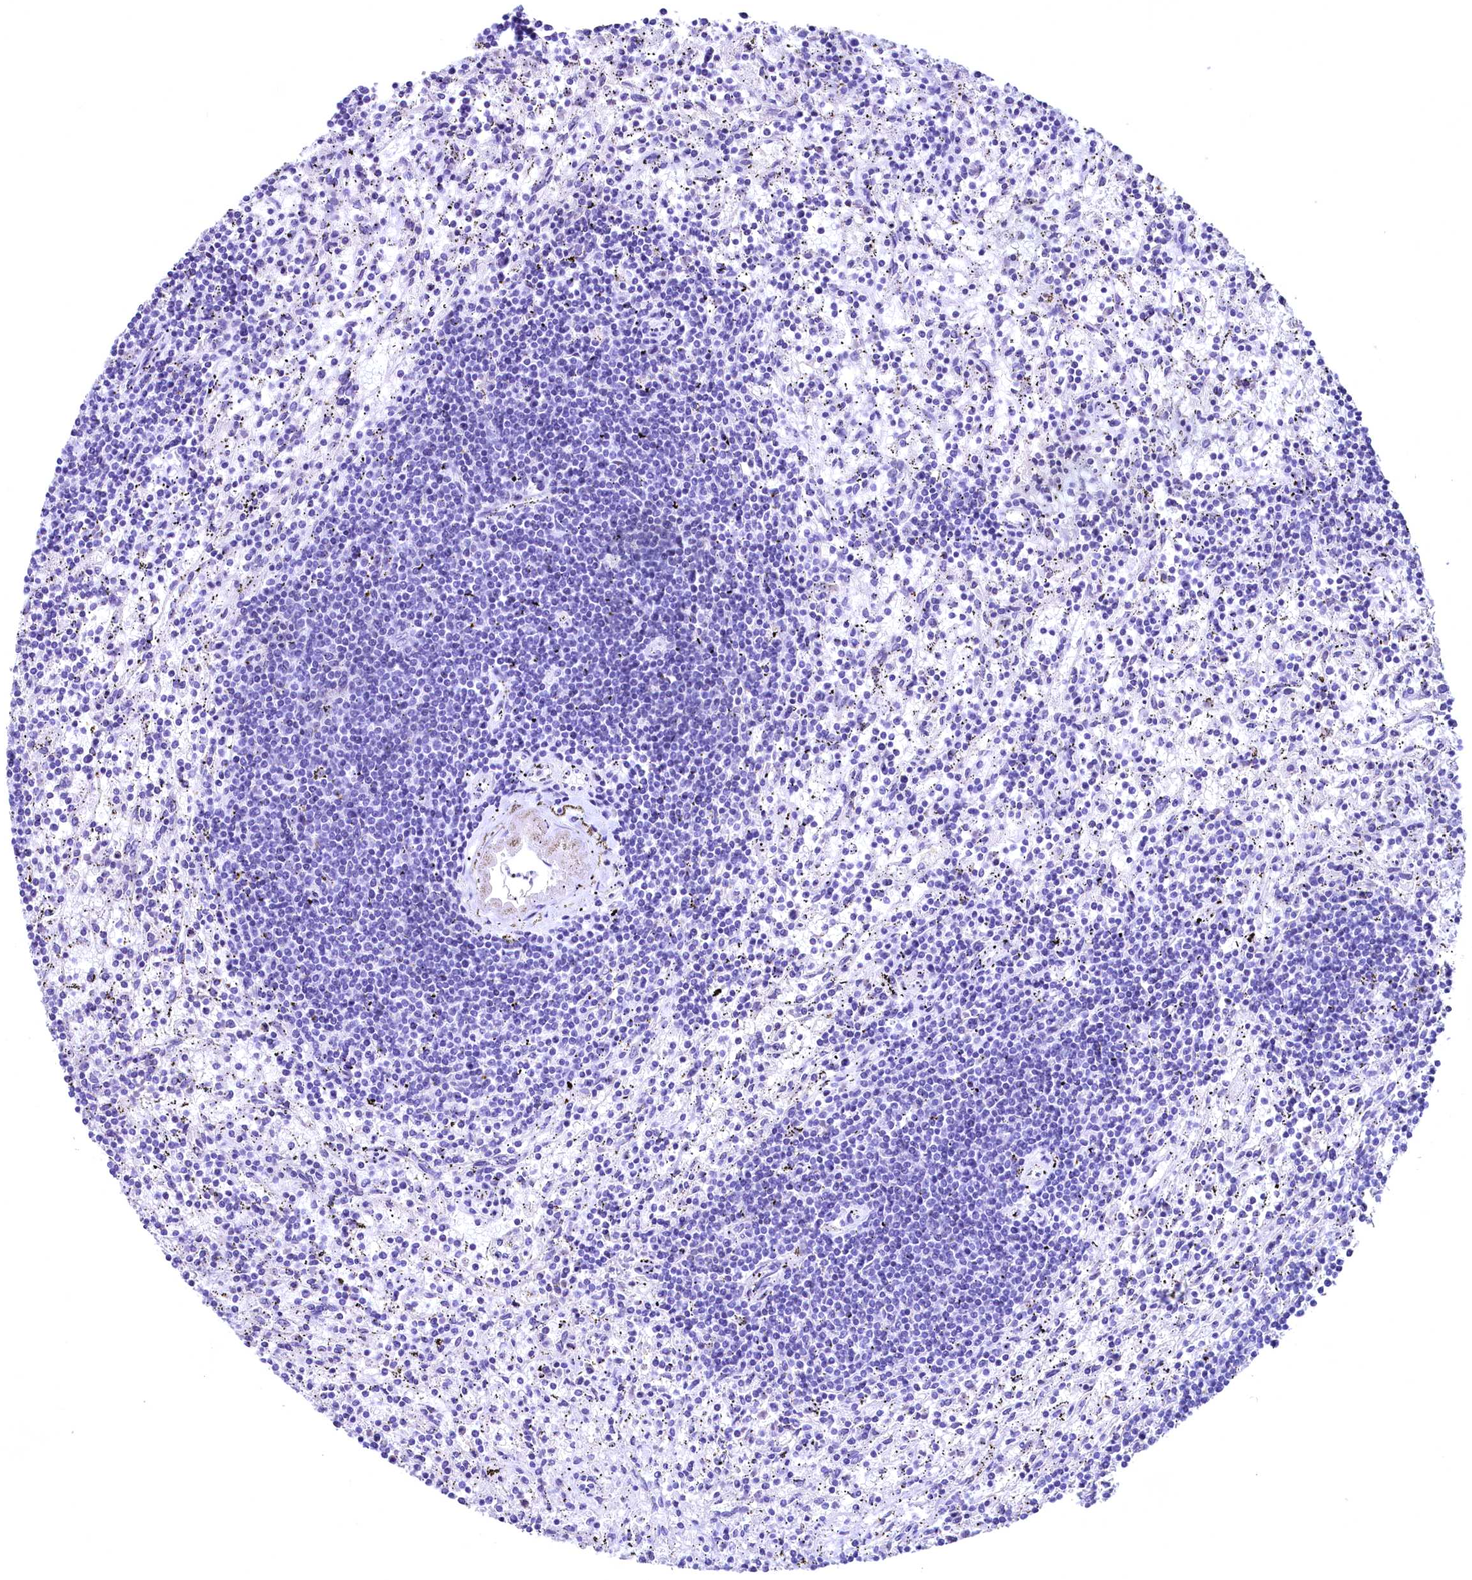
{"staining": {"intensity": "negative", "quantity": "none", "location": "none"}, "tissue": "lymphoma", "cell_type": "Tumor cells", "image_type": "cancer", "snomed": [{"axis": "morphology", "description": "Malignant lymphoma, non-Hodgkin's type, Low grade"}, {"axis": "topography", "description": "Spleen"}], "caption": "The immunohistochemistry (IHC) image has no significant positivity in tumor cells of low-grade malignant lymphoma, non-Hodgkin's type tissue.", "gene": "SKIDA1", "patient": {"sex": "male", "age": 76}}